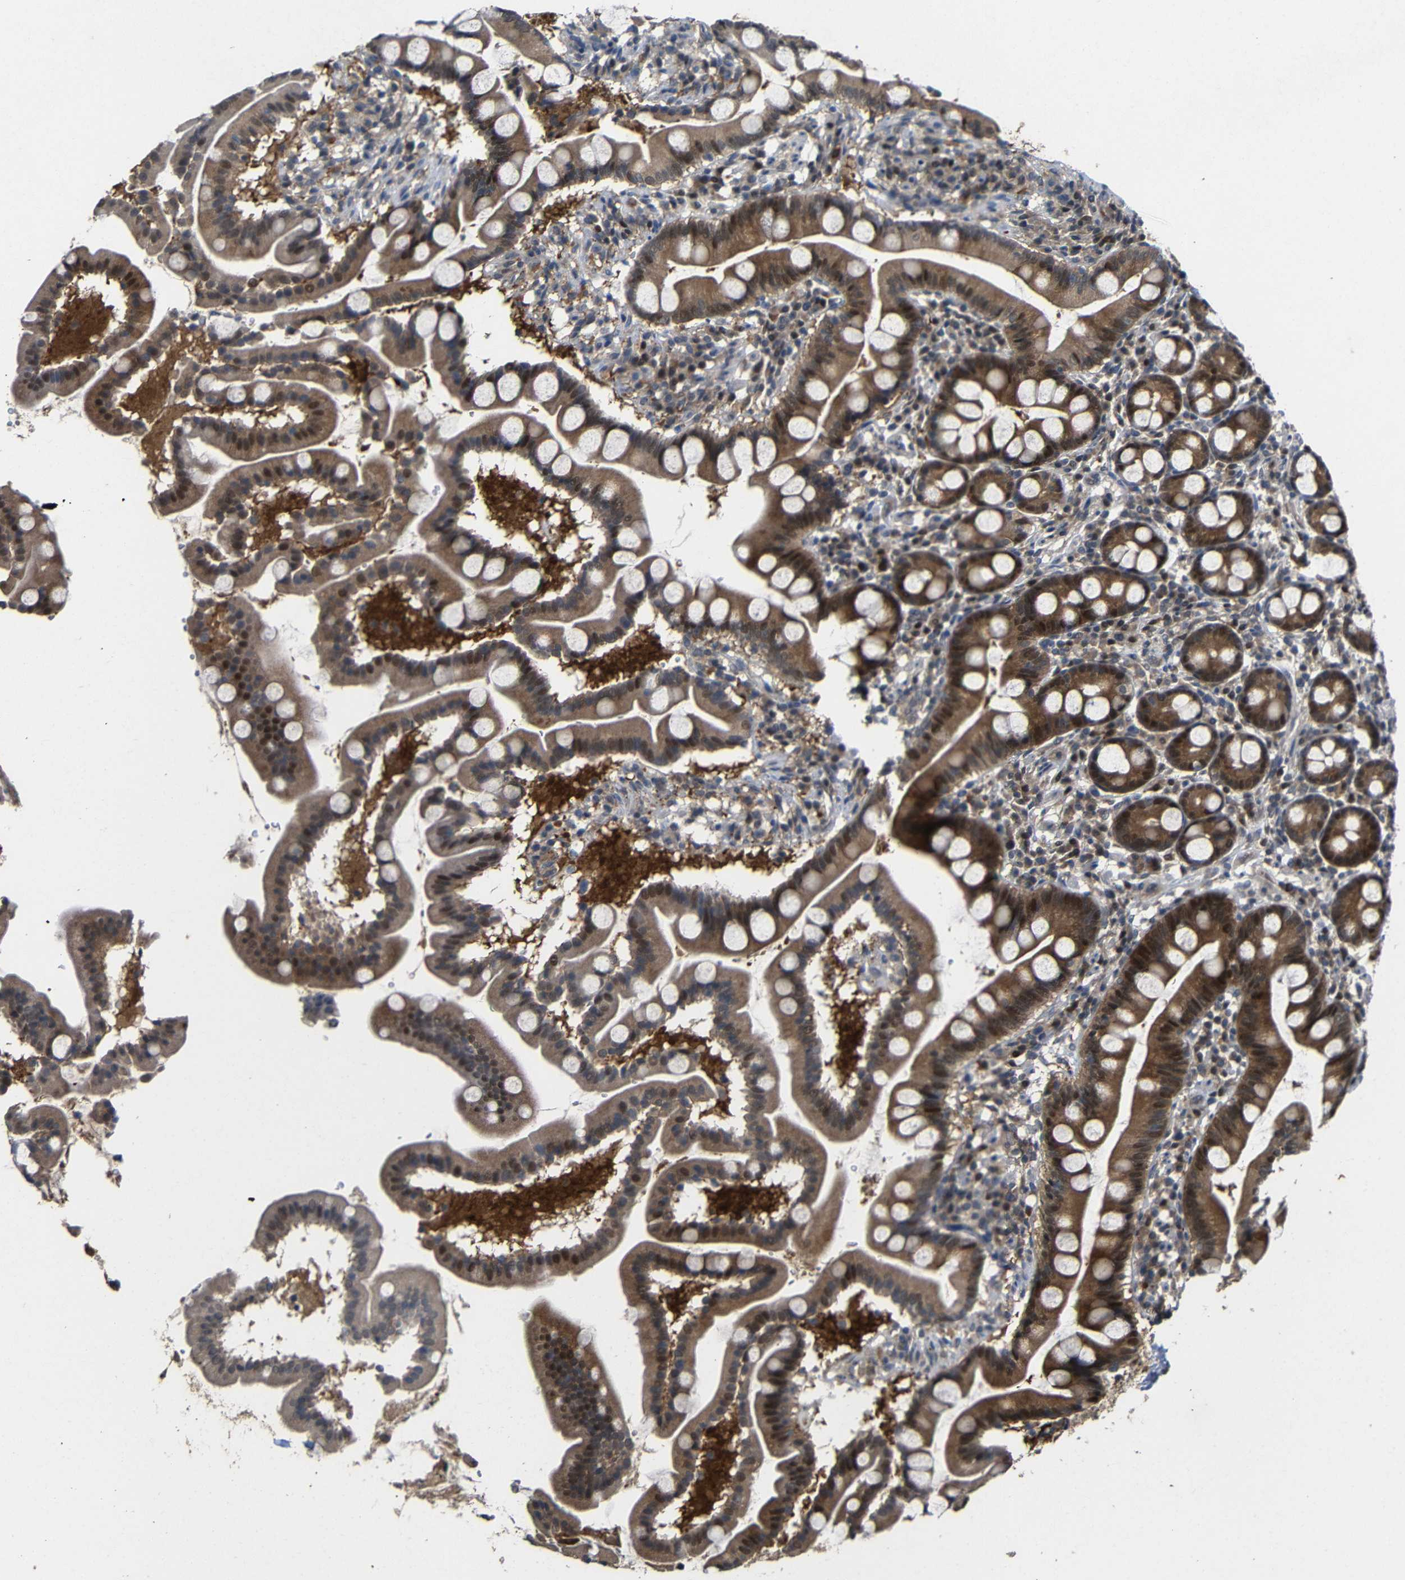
{"staining": {"intensity": "strong", "quantity": ">75%", "location": "cytoplasmic/membranous"}, "tissue": "duodenum", "cell_type": "Glandular cells", "image_type": "normal", "snomed": [{"axis": "morphology", "description": "Normal tissue, NOS"}, {"axis": "topography", "description": "Duodenum"}], "caption": "Immunohistochemistry (IHC) image of normal duodenum stained for a protein (brown), which exhibits high levels of strong cytoplasmic/membranous staining in about >75% of glandular cells.", "gene": "ATG12", "patient": {"sex": "male", "age": 50}}